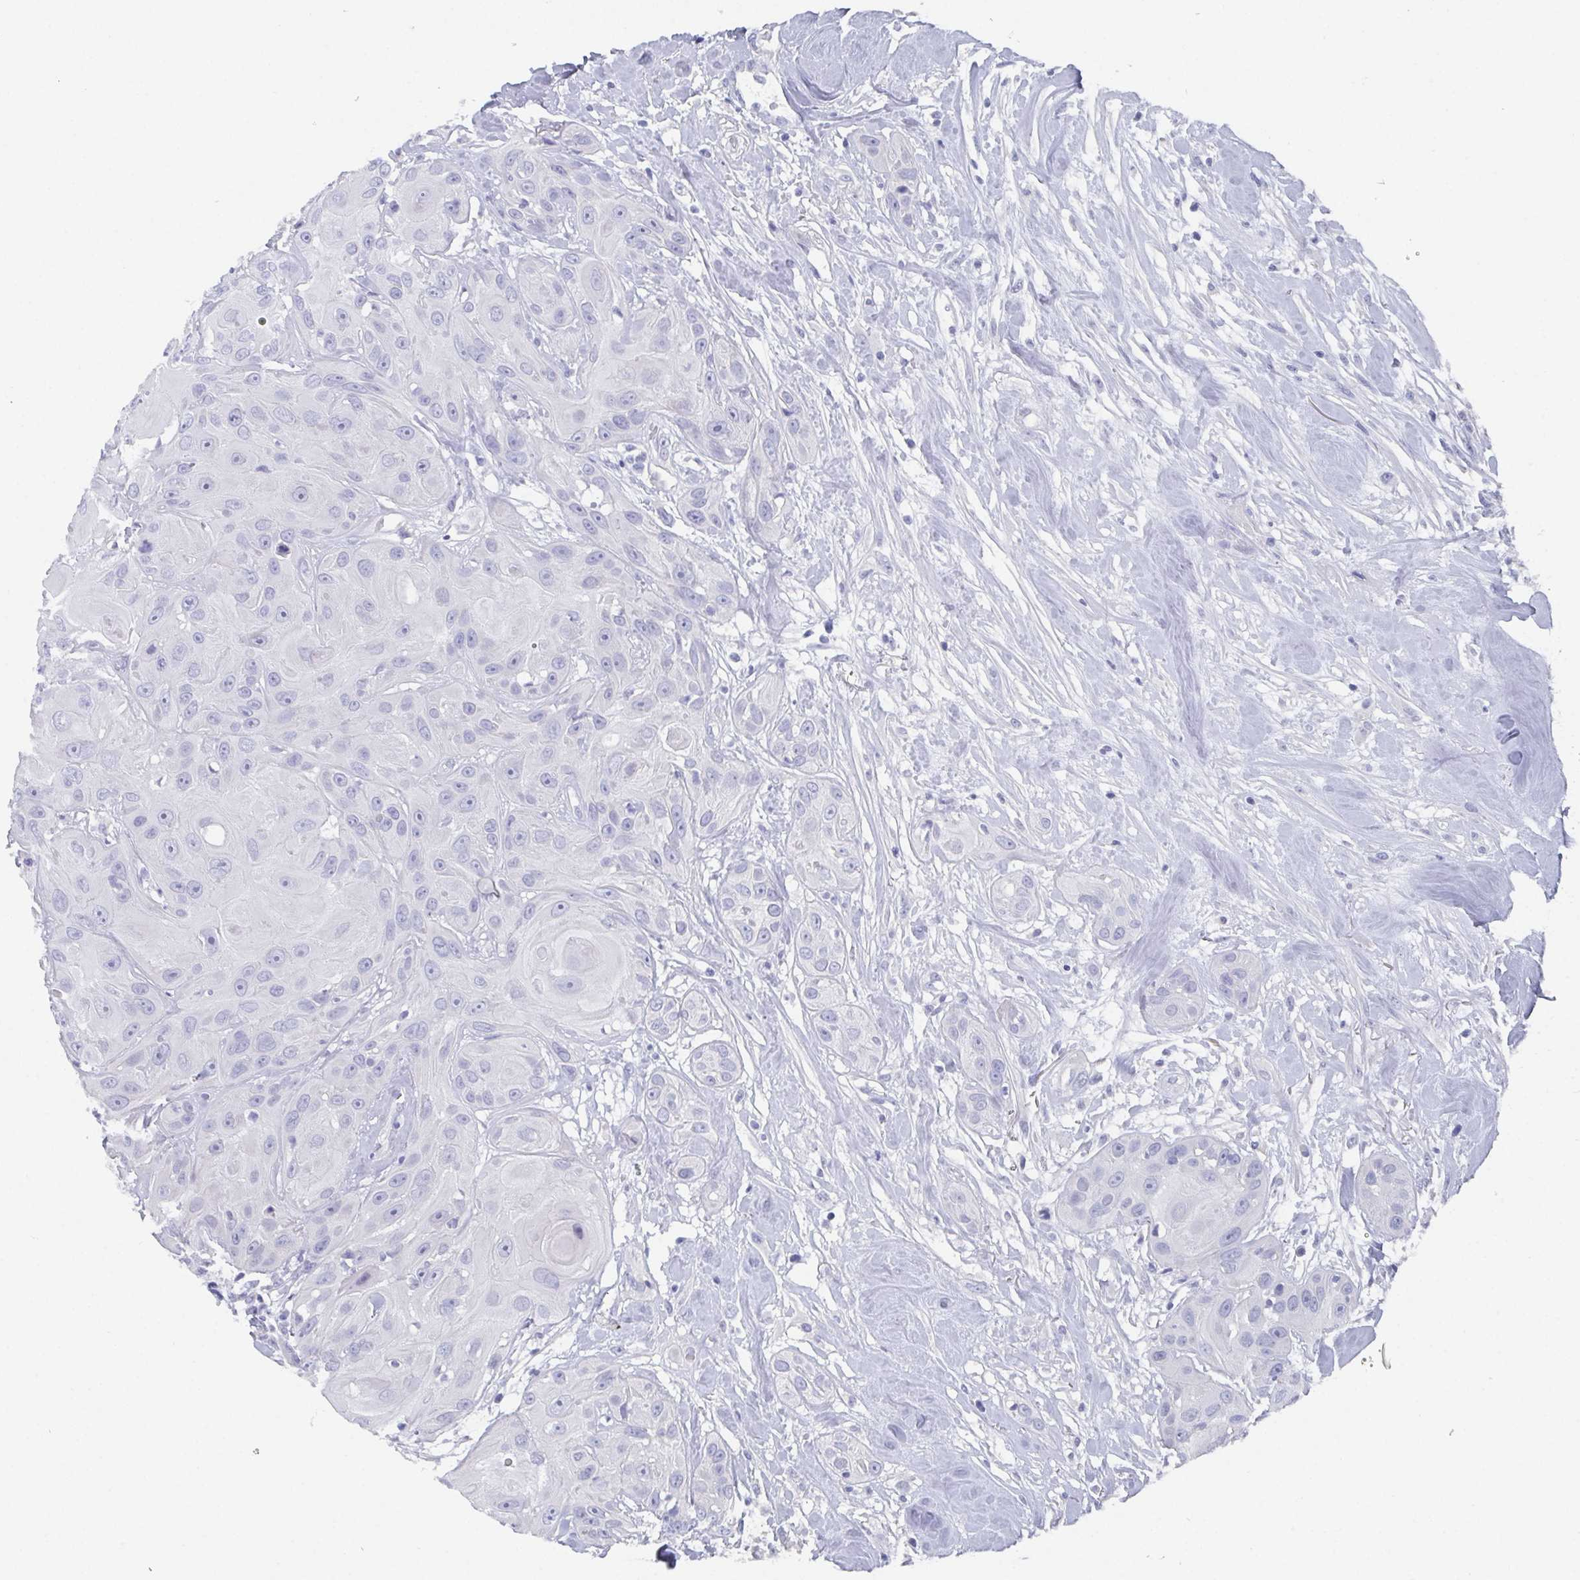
{"staining": {"intensity": "negative", "quantity": "none", "location": "none"}, "tissue": "head and neck cancer", "cell_type": "Tumor cells", "image_type": "cancer", "snomed": [{"axis": "morphology", "description": "Squamous cell carcinoma, NOS"}, {"axis": "topography", "description": "Oral tissue"}, {"axis": "topography", "description": "Head-Neck"}], "caption": "DAB immunohistochemical staining of human head and neck squamous cell carcinoma exhibits no significant staining in tumor cells.", "gene": "DYDC2", "patient": {"sex": "male", "age": 77}}